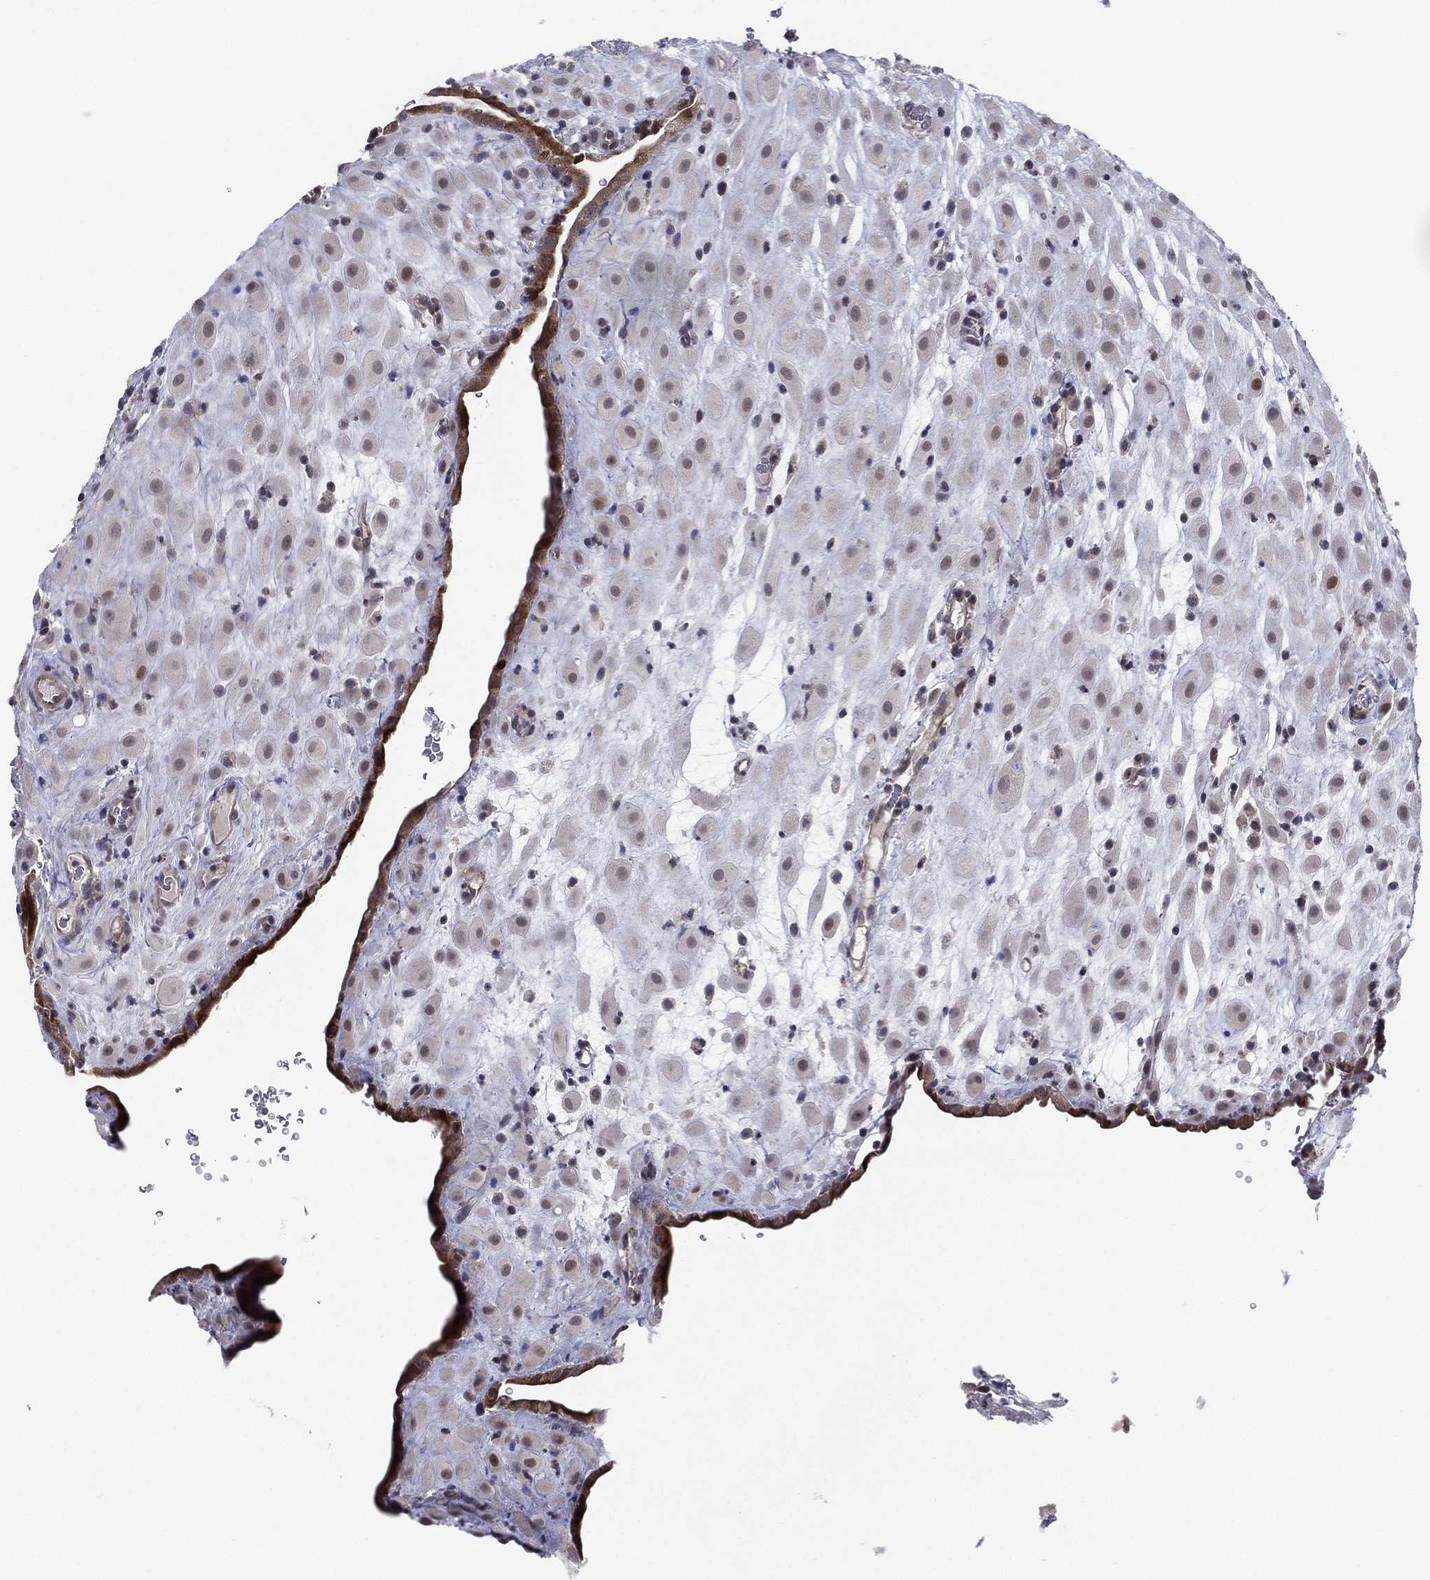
{"staining": {"intensity": "negative", "quantity": "none", "location": "none"}, "tissue": "placenta", "cell_type": "Decidual cells", "image_type": "normal", "snomed": [{"axis": "morphology", "description": "Normal tissue, NOS"}, {"axis": "topography", "description": "Placenta"}], "caption": "High magnification brightfield microscopy of benign placenta stained with DAB (brown) and counterstained with hematoxylin (blue): decidual cells show no significant positivity. (DAB IHC with hematoxylin counter stain).", "gene": "KAT14", "patient": {"sex": "female", "age": 19}}